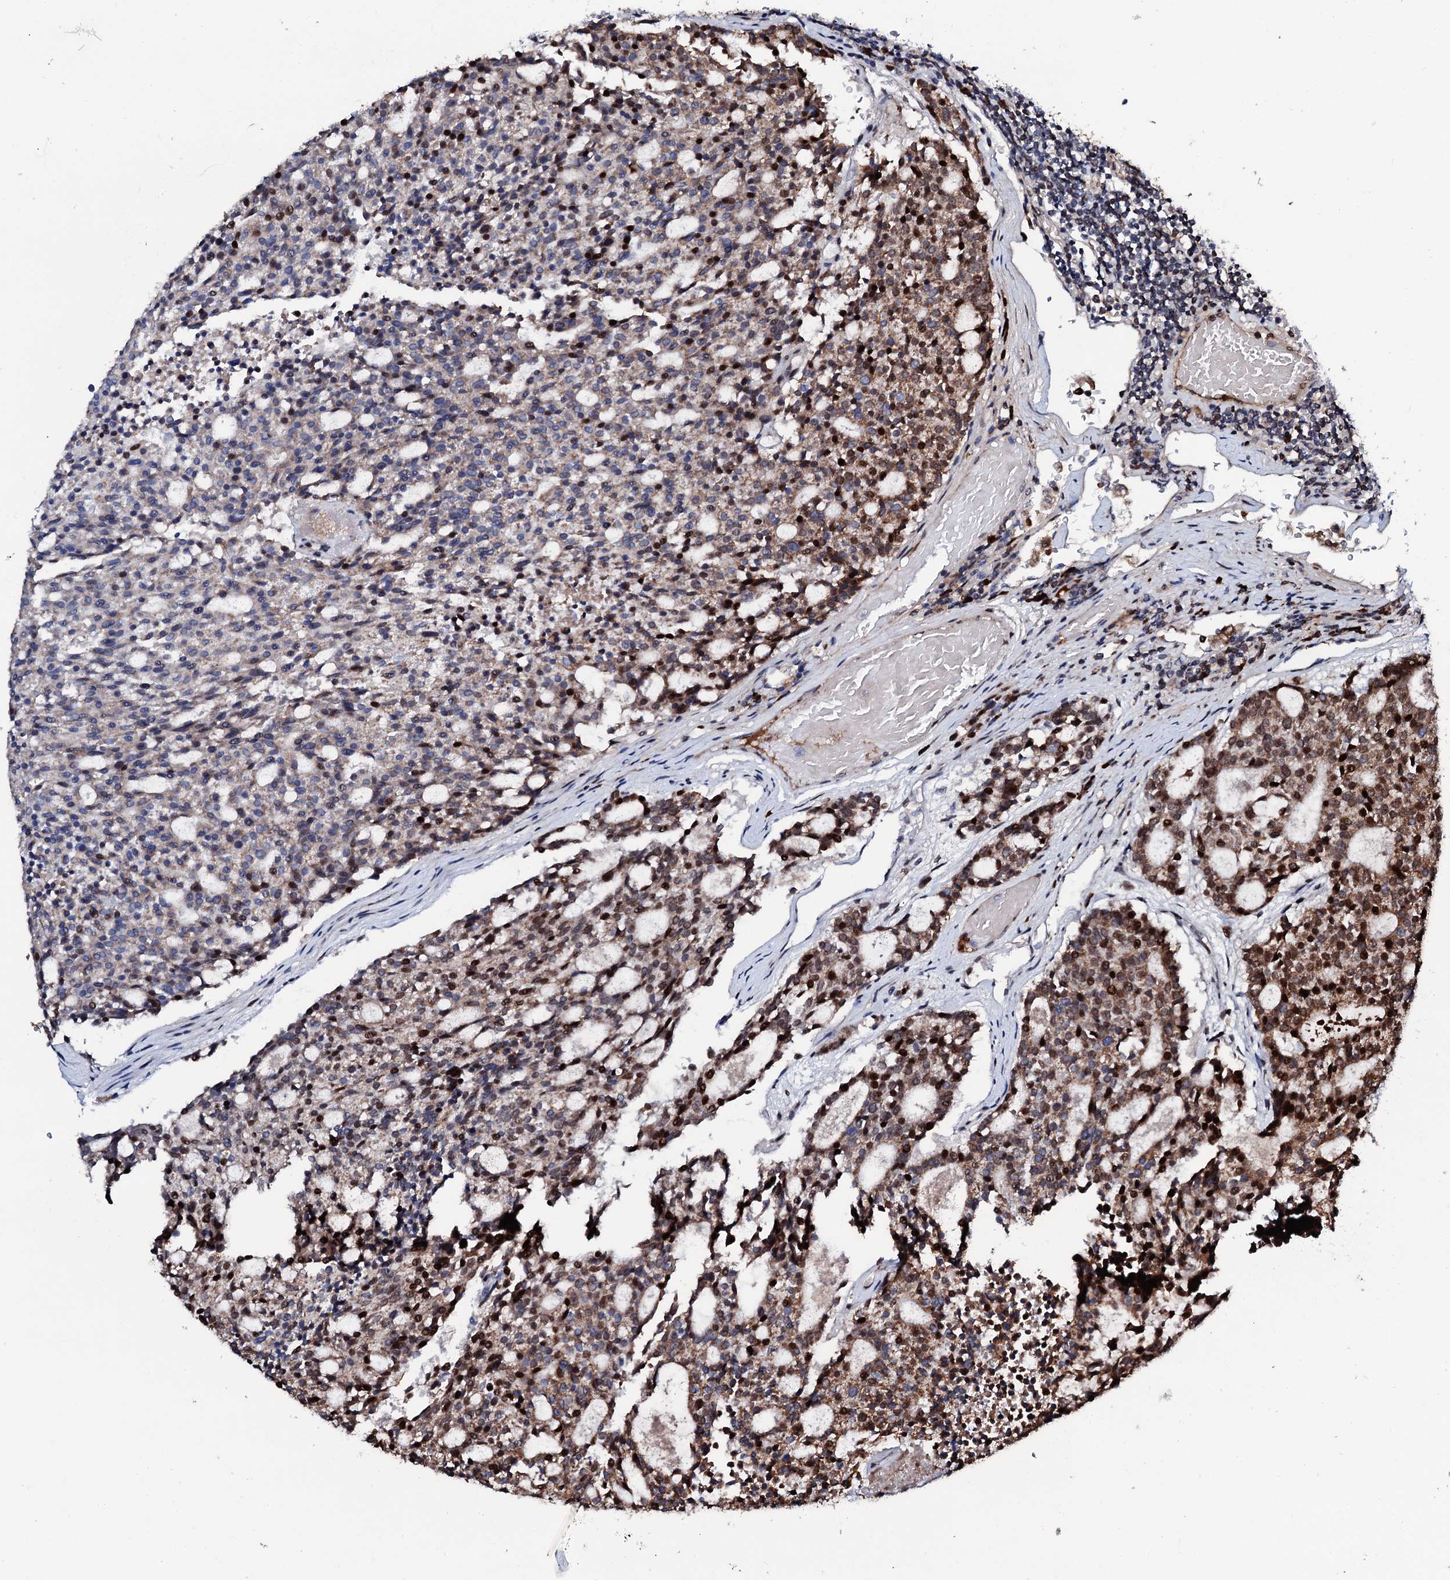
{"staining": {"intensity": "moderate", "quantity": "<25%", "location": "cytoplasmic/membranous,nuclear"}, "tissue": "carcinoid", "cell_type": "Tumor cells", "image_type": "cancer", "snomed": [{"axis": "morphology", "description": "Carcinoid, malignant, NOS"}, {"axis": "topography", "description": "Pancreas"}], "caption": "Protein expression analysis of human carcinoid reveals moderate cytoplasmic/membranous and nuclear staining in approximately <25% of tumor cells.", "gene": "KIF18A", "patient": {"sex": "female", "age": 54}}